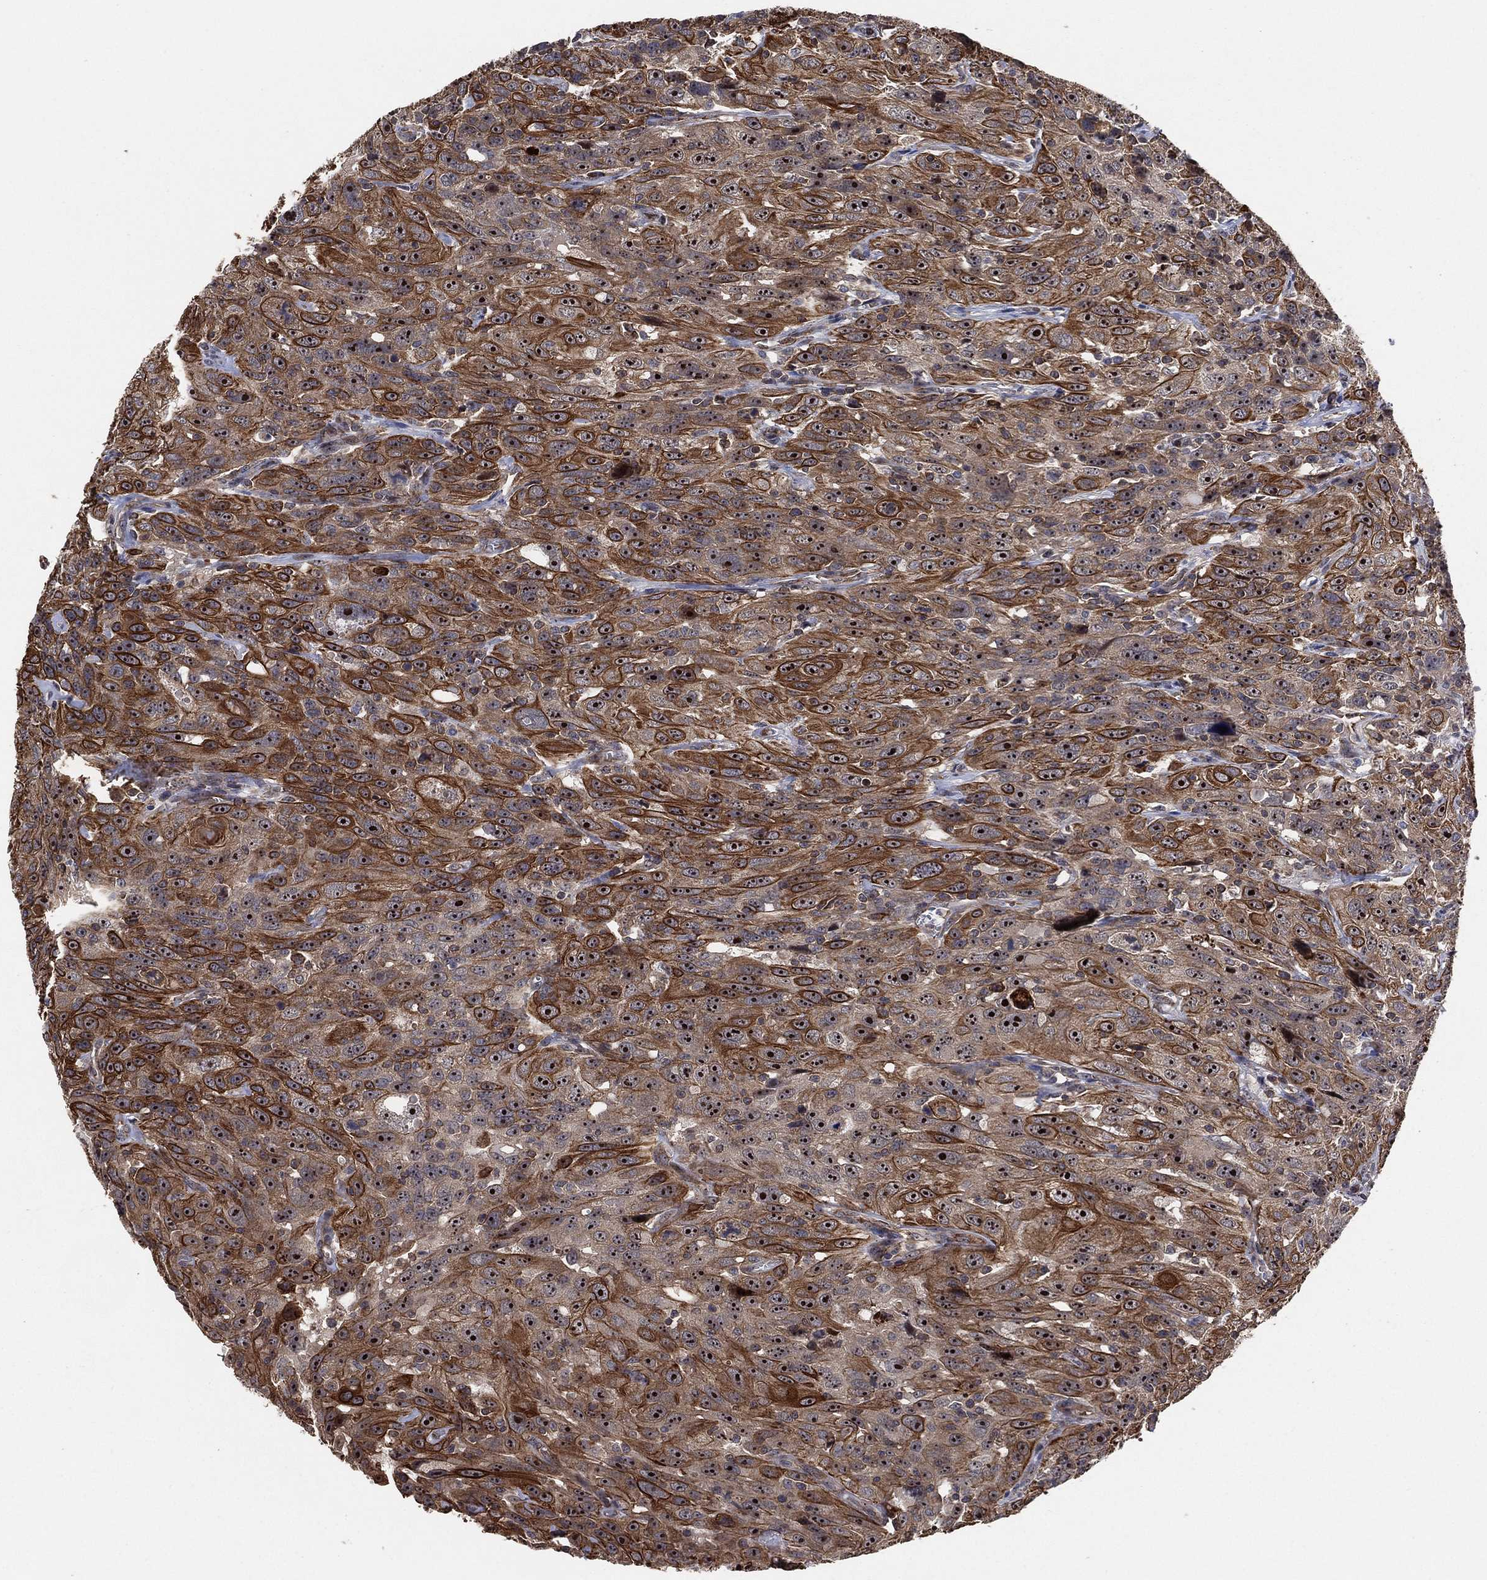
{"staining": {"intensity": "strong", "quantity": ">75%", "location": "cytoplasmic/membranous,nuclear"}, "tissue": "urothelial cancer", "cell_type": "Tumor cells", "image_type": "cancer", "snomed": [{"axis": "morphology", "description": "Urothelial carcinoma, NOS"}, {"axis": "morphology", "description": "Urothelial carcinoma, High grade"}, {"axis": "topography", "description": "Urinary bladder"}], "caption": "Protein expression by immunohistochemistry (IHC) reveals strong cytoplasmic/membranous and nuclear positivity in approximately >75% of tumor cells in urothelial cancer.", "gene": "TMCO1", "patient": {"sex": "female", "age": 73}}